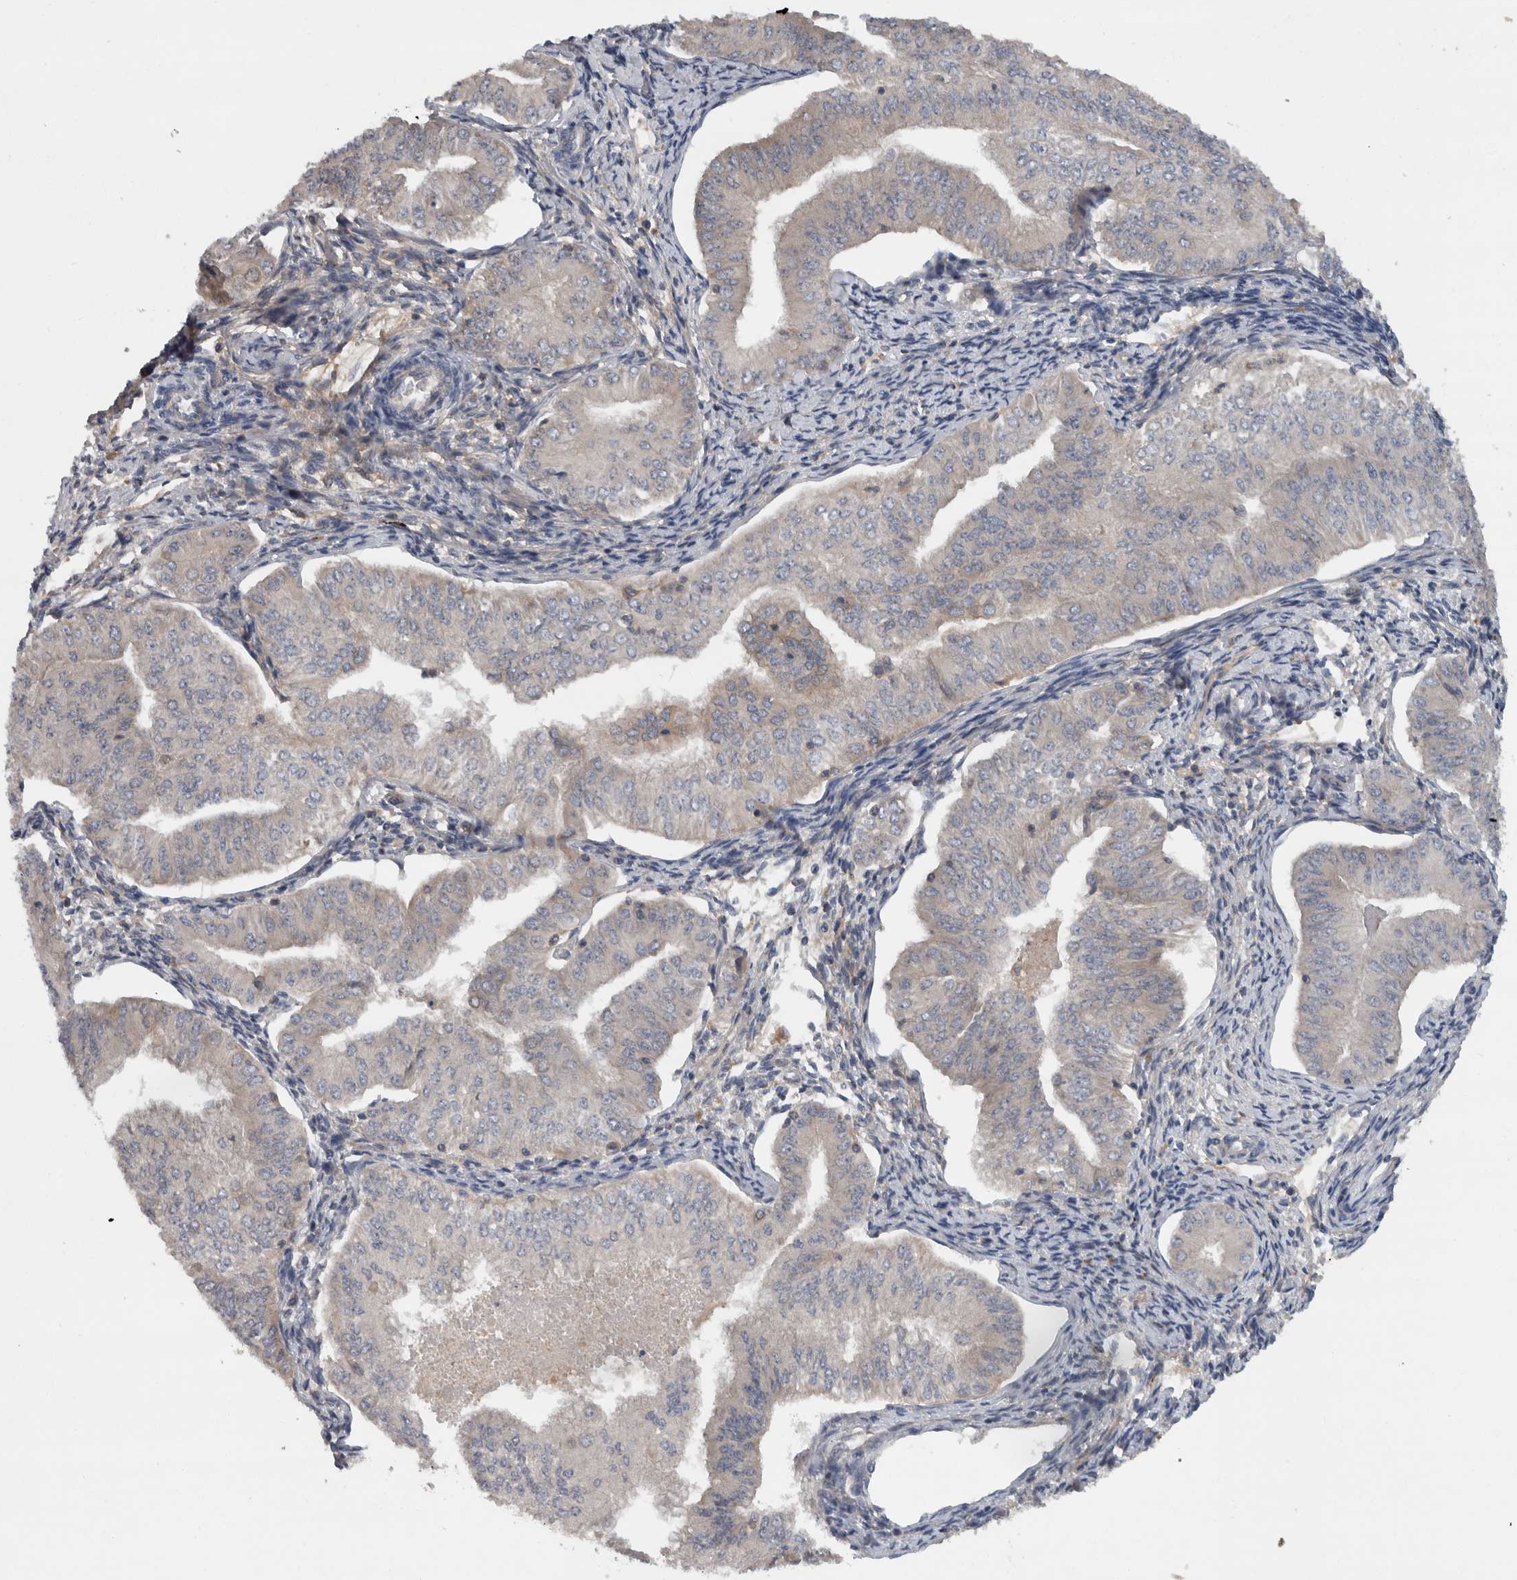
{"staining": {"intensity": "negative", "quantity": "none", "location": "none"}, "tissue": "endometrial cancer", "cell_type": "Tumor cells", "image_type": "cancer", "snomed": [{"axis": "morphology", "description": "Normal tissue, NOS"}, {"axis": "morphology", "description": "Adenocarcinoma, NOS"}, {"axis": "topography", "description": "Endometrium"}], "caption": "An immunohistochemistry (IHC) micrograph of endometrial cancer is shown. There is no staining in tumor cells of endometrial cancer.", "gene": "SCARA5", "patient": {"sex": "female", "age": 53}}